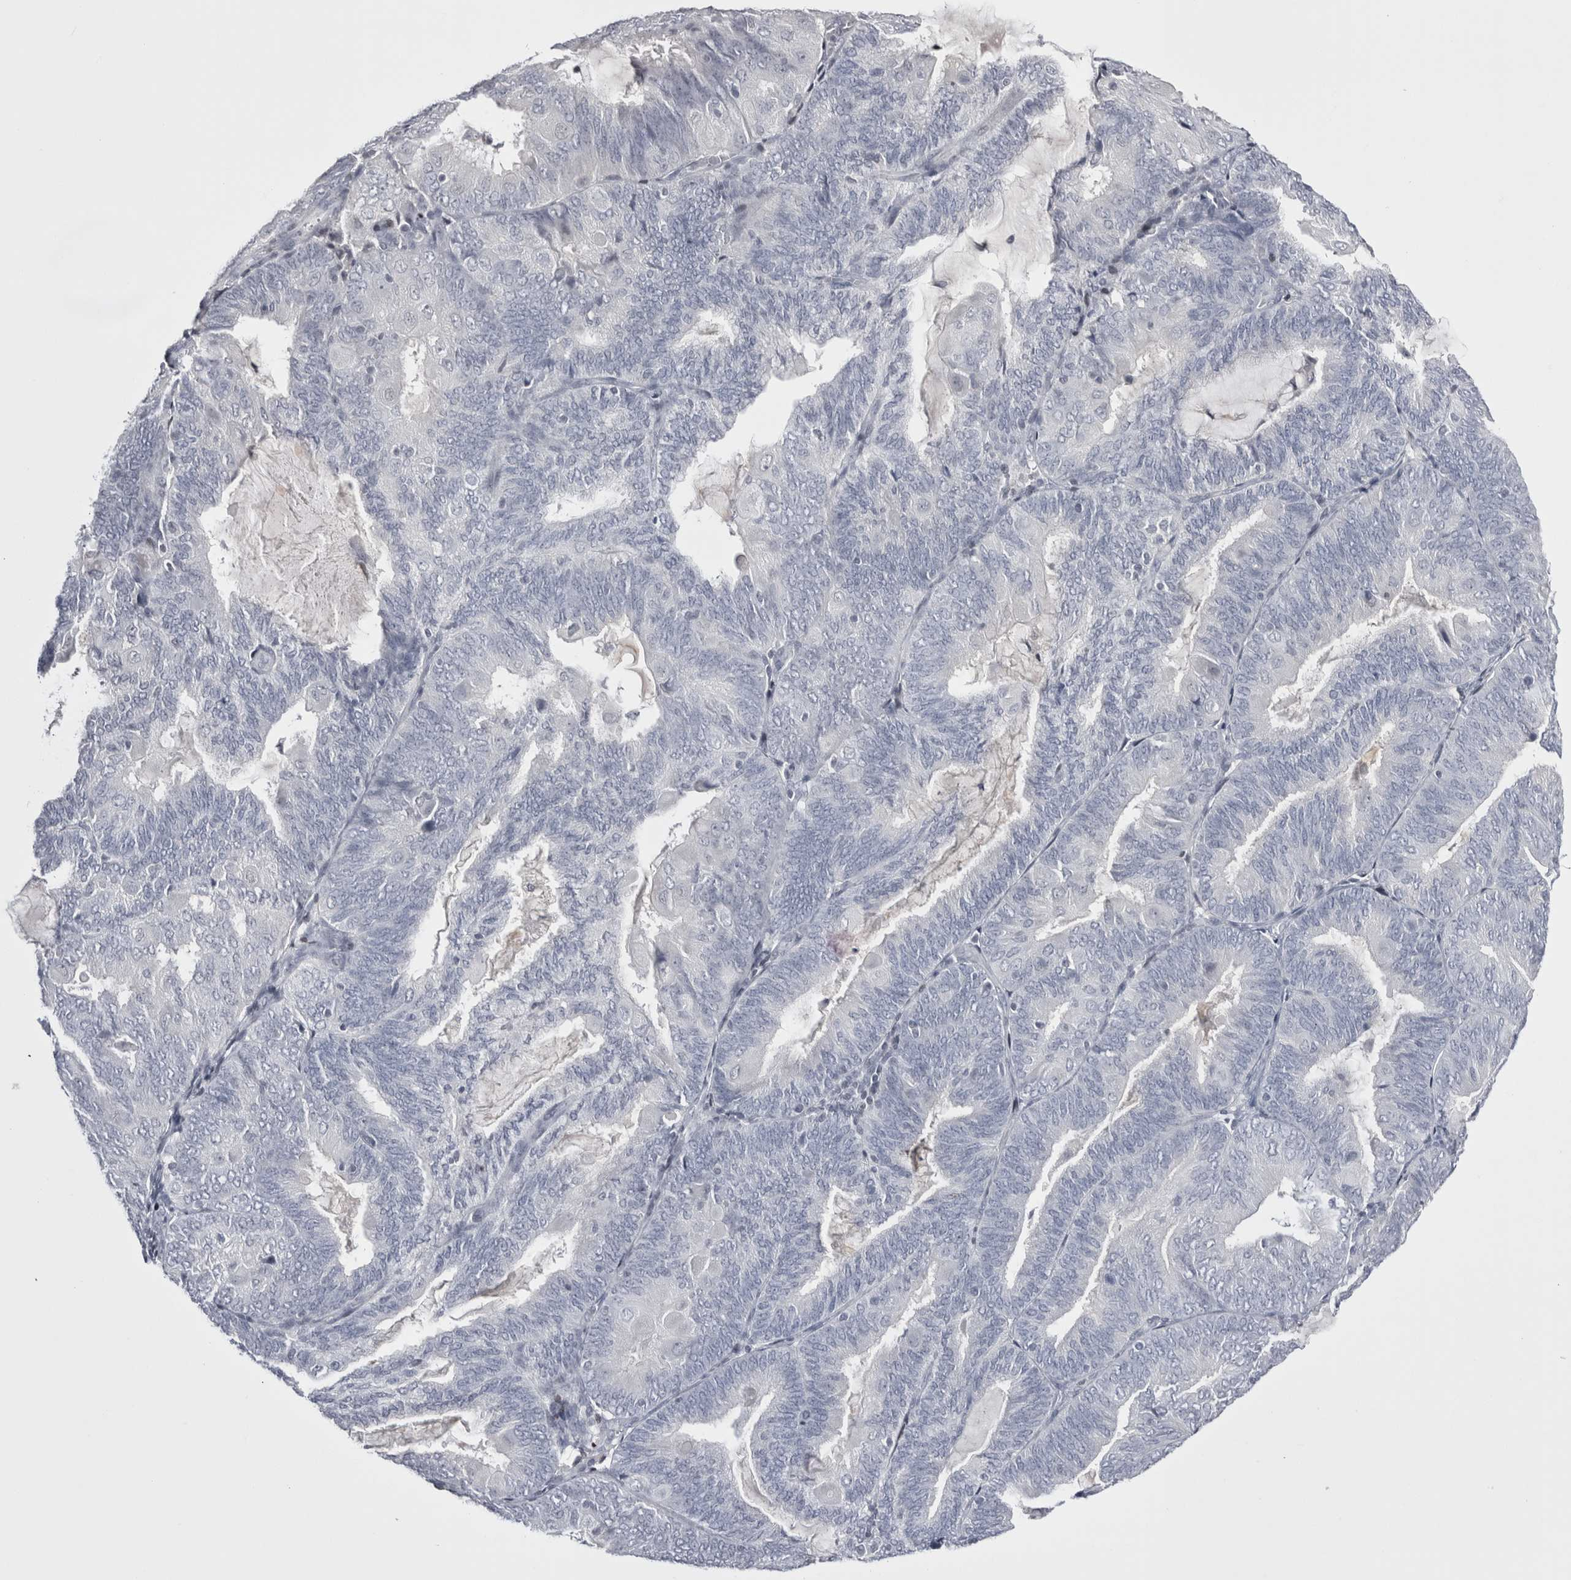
{"staining": {"intensity": "negative", "quantity": "none", "location": "none"}, "tissue": "endometrial cancer", "cell_type": "Tumor cells", "image_type": "cancer", "snomed": [{"axis": "morphology", "description": "Adenocarcinoma, NOS"}, {"axis": "topography", "description": "Endometrium"}], "caption": "Immunohistochemistry histopathology image of neoplastic tissue: human adenocarcinoma (endometrial) stained with DAB exhibits no significant protein expression in tumor cells.", "gene": "FNDC8", "patient": {"sex": "female", "age": 81}}